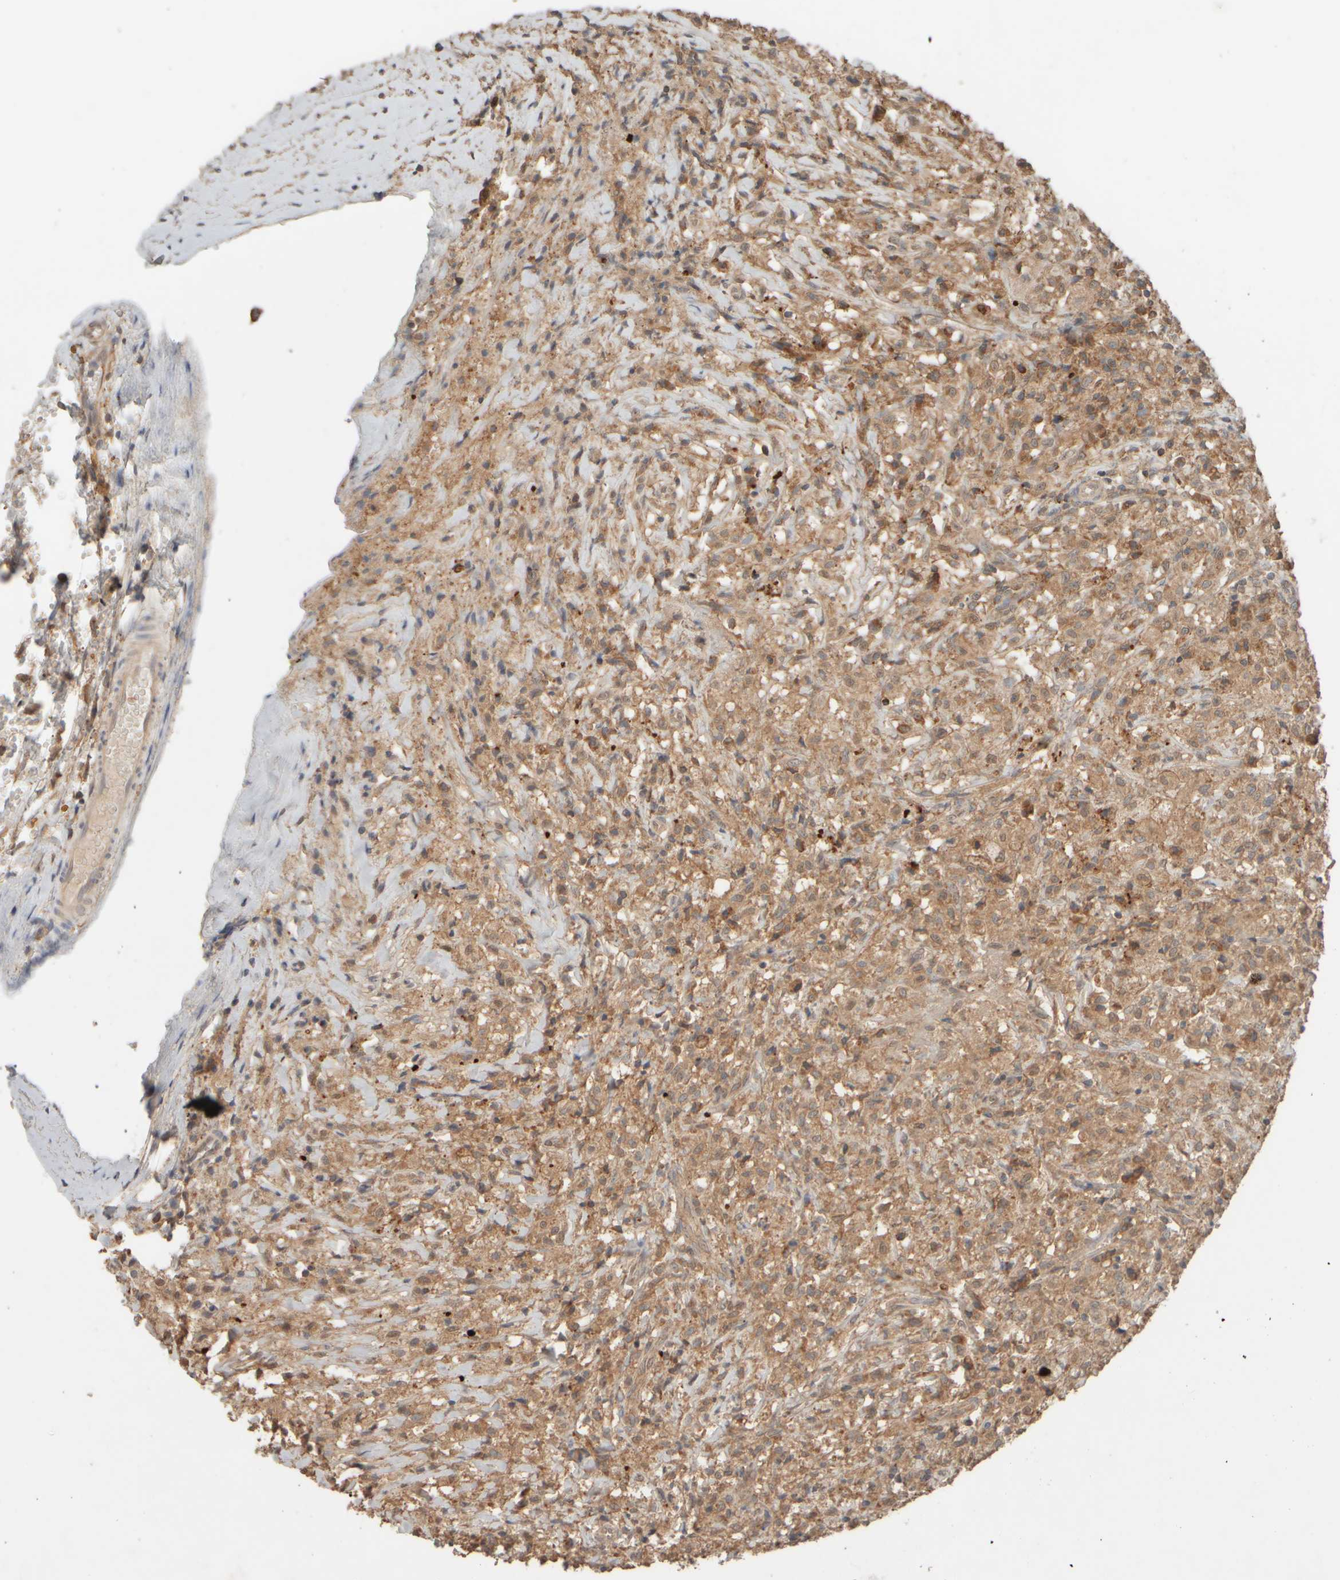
{"staining": {"intensity": "moderate", "quantity": ">75%", "location": "cytoplasmic/membranous"}, "tissue": "testis cancer", "cell_type": "Tumor cells", "image_type": "cancer", "snomed": [{"axis": "morphology", "description": "Carcinoma, Embryonal, NOS"}, {"axis": "topography", "description": "Testis"}], "caption": "The image reveals staining of testis cancer (embryonal carcinoma), revealing moderate cytoplasmic/membranous protein positivity (brown color) within tumor cells.", "gene": "EIF2B3", "patient": {"sex": "male", "age": 2}}